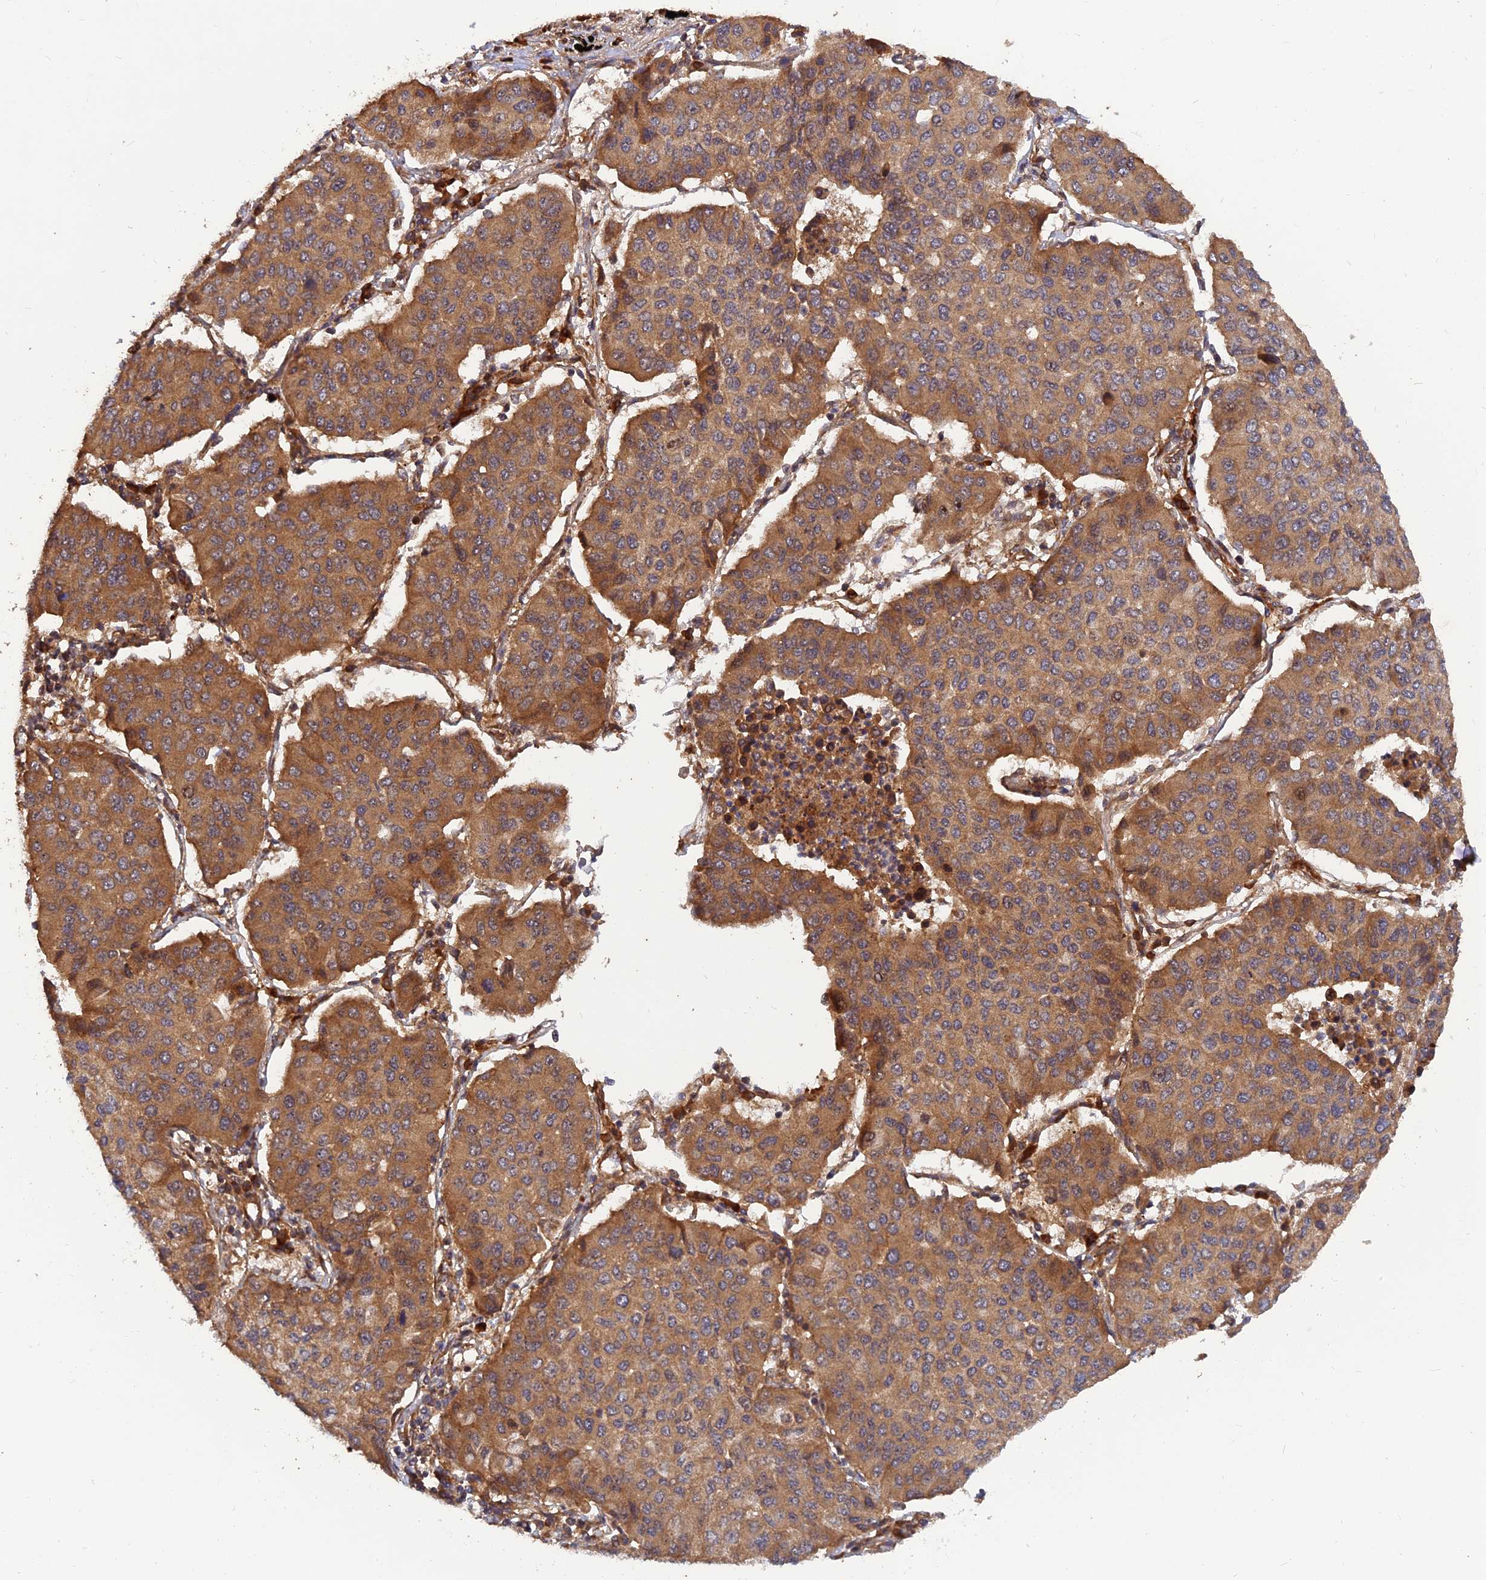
{"staining": {"intensity": "moderate", "quantity": ">75%", "location": "cytoplasmic/membranous"}, "tissue": "lung cancer", "cell_type": "Tumor cells", "image_type": "cancer", "snomed": [{"axis": "morphology", "description": "Squamous cell carcinoma, NOS"}, {"axis": "topography", "description": "Lung"}], "caption": "High-magnification brightfield microscopy of lung cancer (squamous cell carcinoma) stained with DAB (brown) and counterstained with hematoxylin (blue). tumor cells exhibit moderate cytoplasmic/membranous staining is seen in approximately>75% of cells.", "gene": "RELCH", "patient": {"sex": "male", "age": 74}}